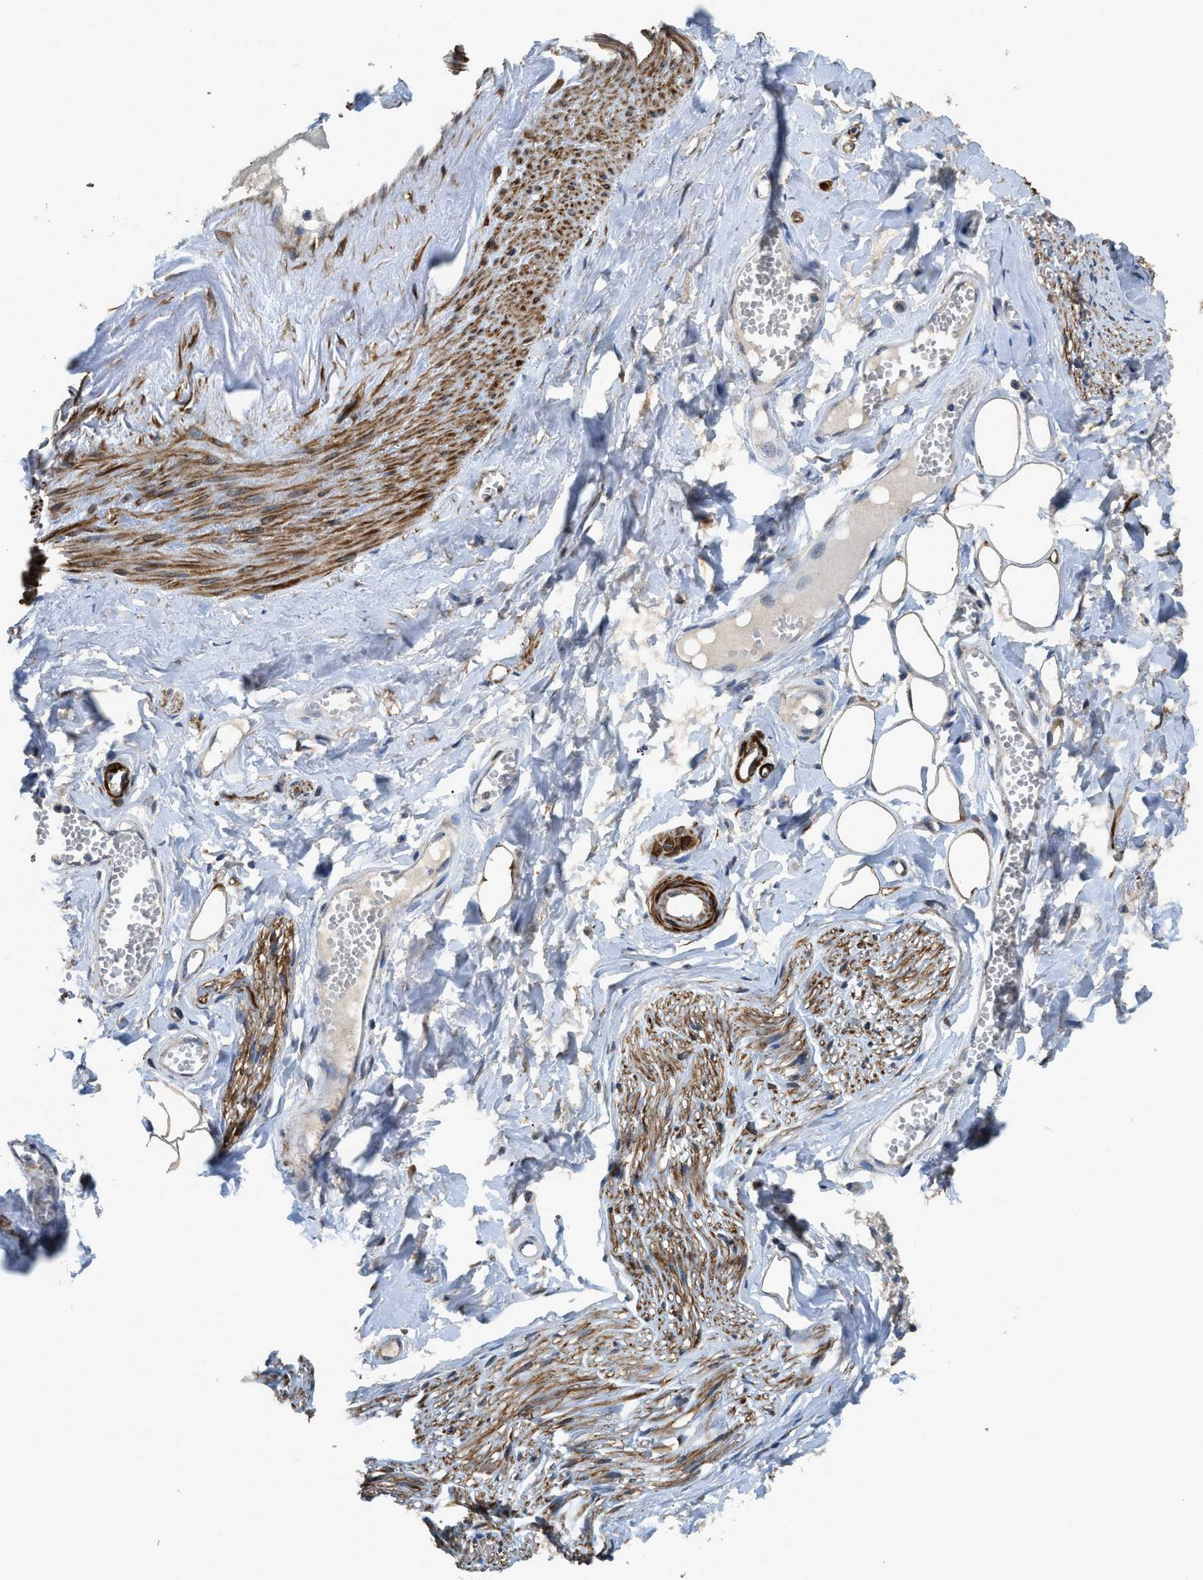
{"staining": {"intensity": "moderate", "quantity": ">75%", "location": "cytoplasmic/membranous"}, "tissue": "adipose tissue", "cell_type": "Adipocytes", "image_type": "normal", "snomed": [{"axis": "morphology", "description": "Normal tissue, NOS"}, {"axis": "morphology", "description": "Inflammation, NOS"}, {"axis": "topography", "description": "Salivary gland"}, {"axis": "topography", "description": "Peripheral nerve tissue"}], "caption": "Human adipose tissue stained with a protein marker exhibits moderate staining in adipocytes.", "gene": "SYNM", "patient": {"sex": "female", "age": 75}}